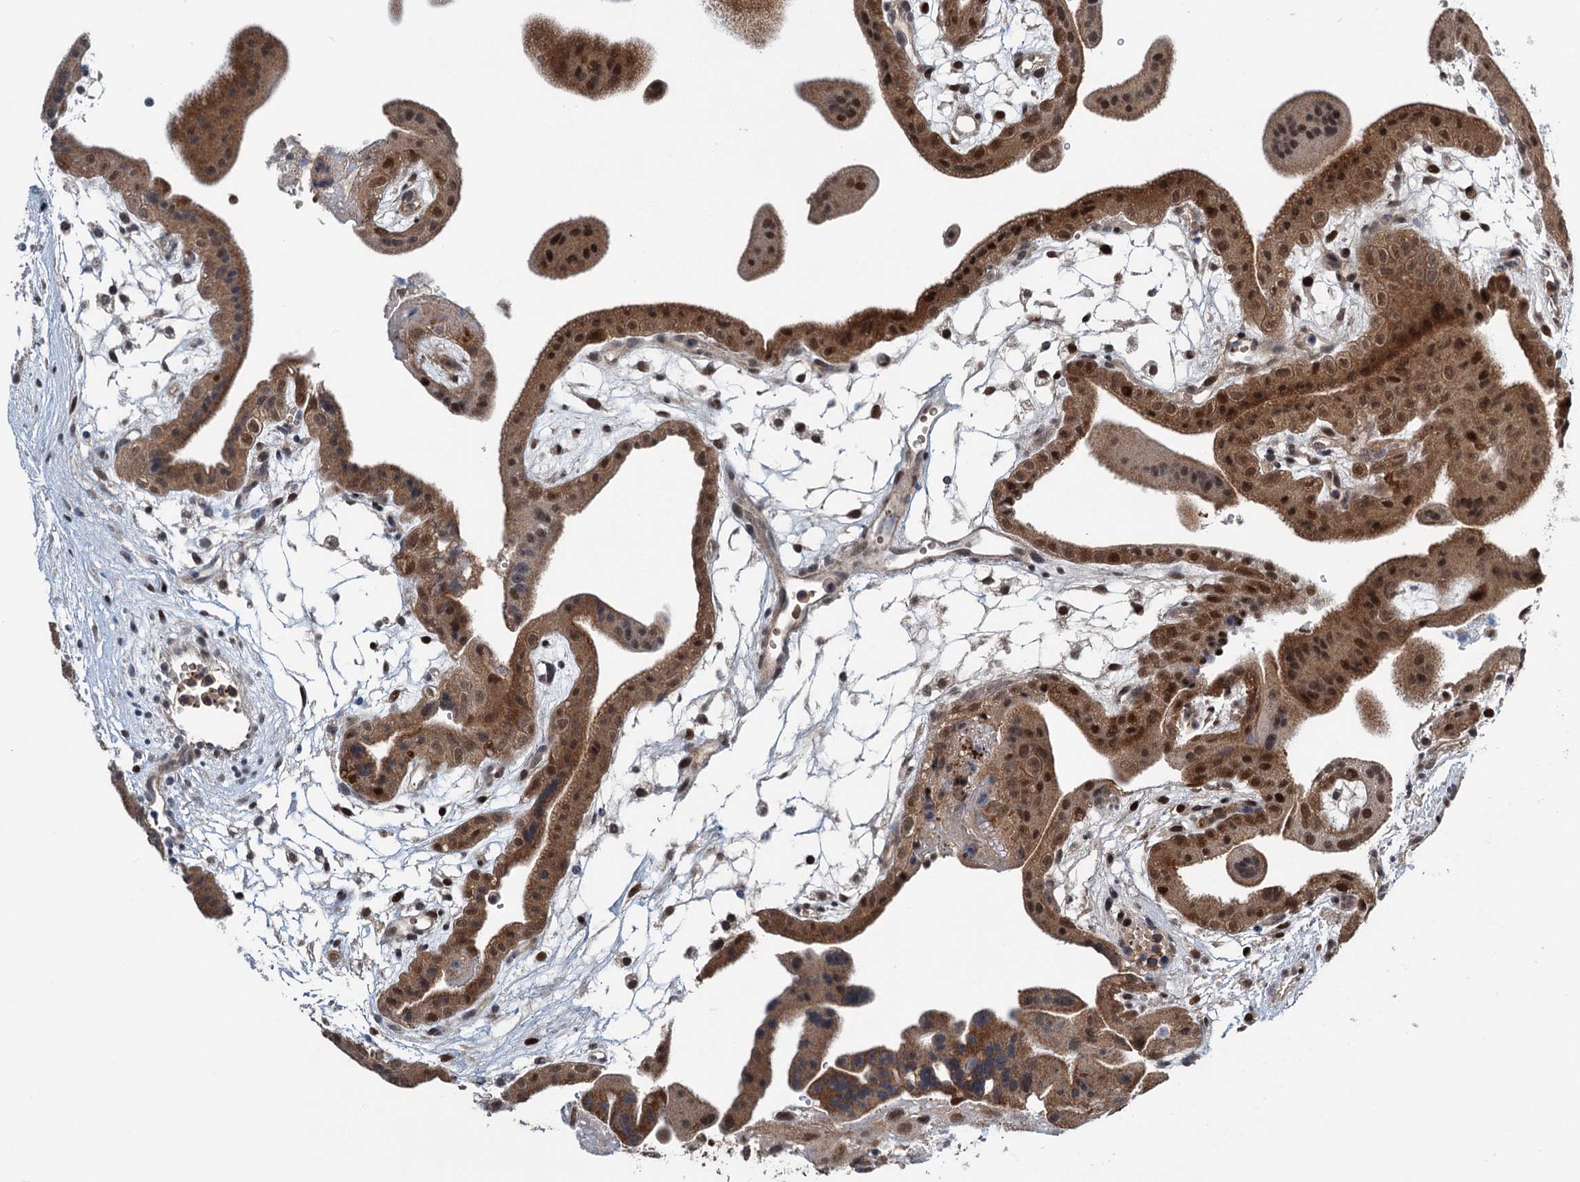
{"staining": {"intensity": "moderate", "quantity": ">75%", "location": "cytoplasmic/membranous,nuclear"}, "tissue": "placenta", "cell_type": "Trophoblastic cells", "image_type": "normal", "snomed": [{"axis": "morphology", "description": "Normal tissue, NOS"}, {"axis": "topography", "description": "Placenta"}], "caption": "Immunohistochemistry (IHC) image of unremarkable placenta: human placenta stained using immunohistochemistry (IHC) reveals medium levels of moderate protein expression localized specifically in the cytoplasmic/membranous,nuclear of trophoblastic cells, appearing as a cytoplasmic/membranous,nuclear brown color.", "gene": "GPBP1", "patient": {"sex": "female", "age": 18}}